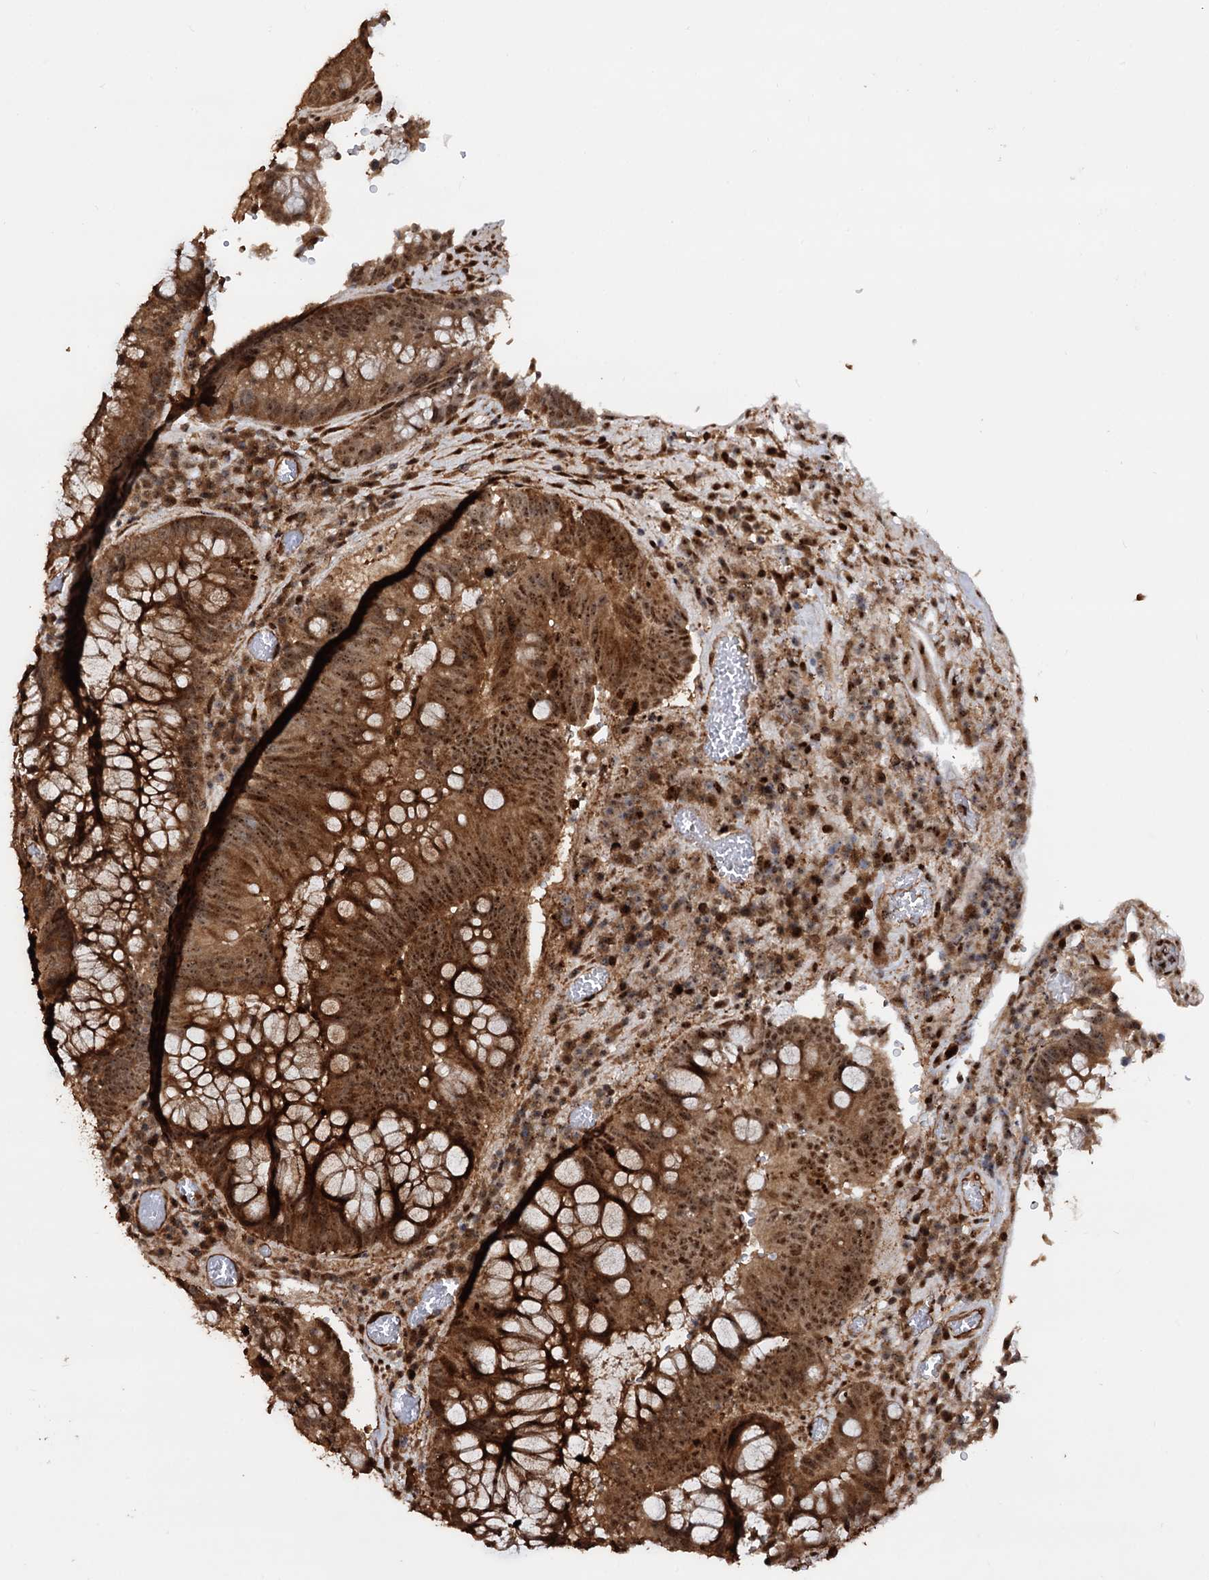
{"staining": {"intensity": "moderate", "quantity": ">75%", "location": "cytoplasmic/membranous,nuclear"}, "tissue": "colorectal cancer", "cell_type": "Tumor cells", "image_type": "cancer", "snomed": [{"axis": "morphology", "description": "Adenocarcinoma, NOS"}, {"axis": "topography", "description": "Rectum"}], "caption": "Immunohistochemistry (IHC) image of human adenocarcinoma (colorectal) stained for a protein (brown), which shows medium levels of moderate cytoplasmic/membranous and nuclear staining in approximately >75% of tumor cells.", "gene": "PIGB", "patient": {"sex": "male", "age": 69}}